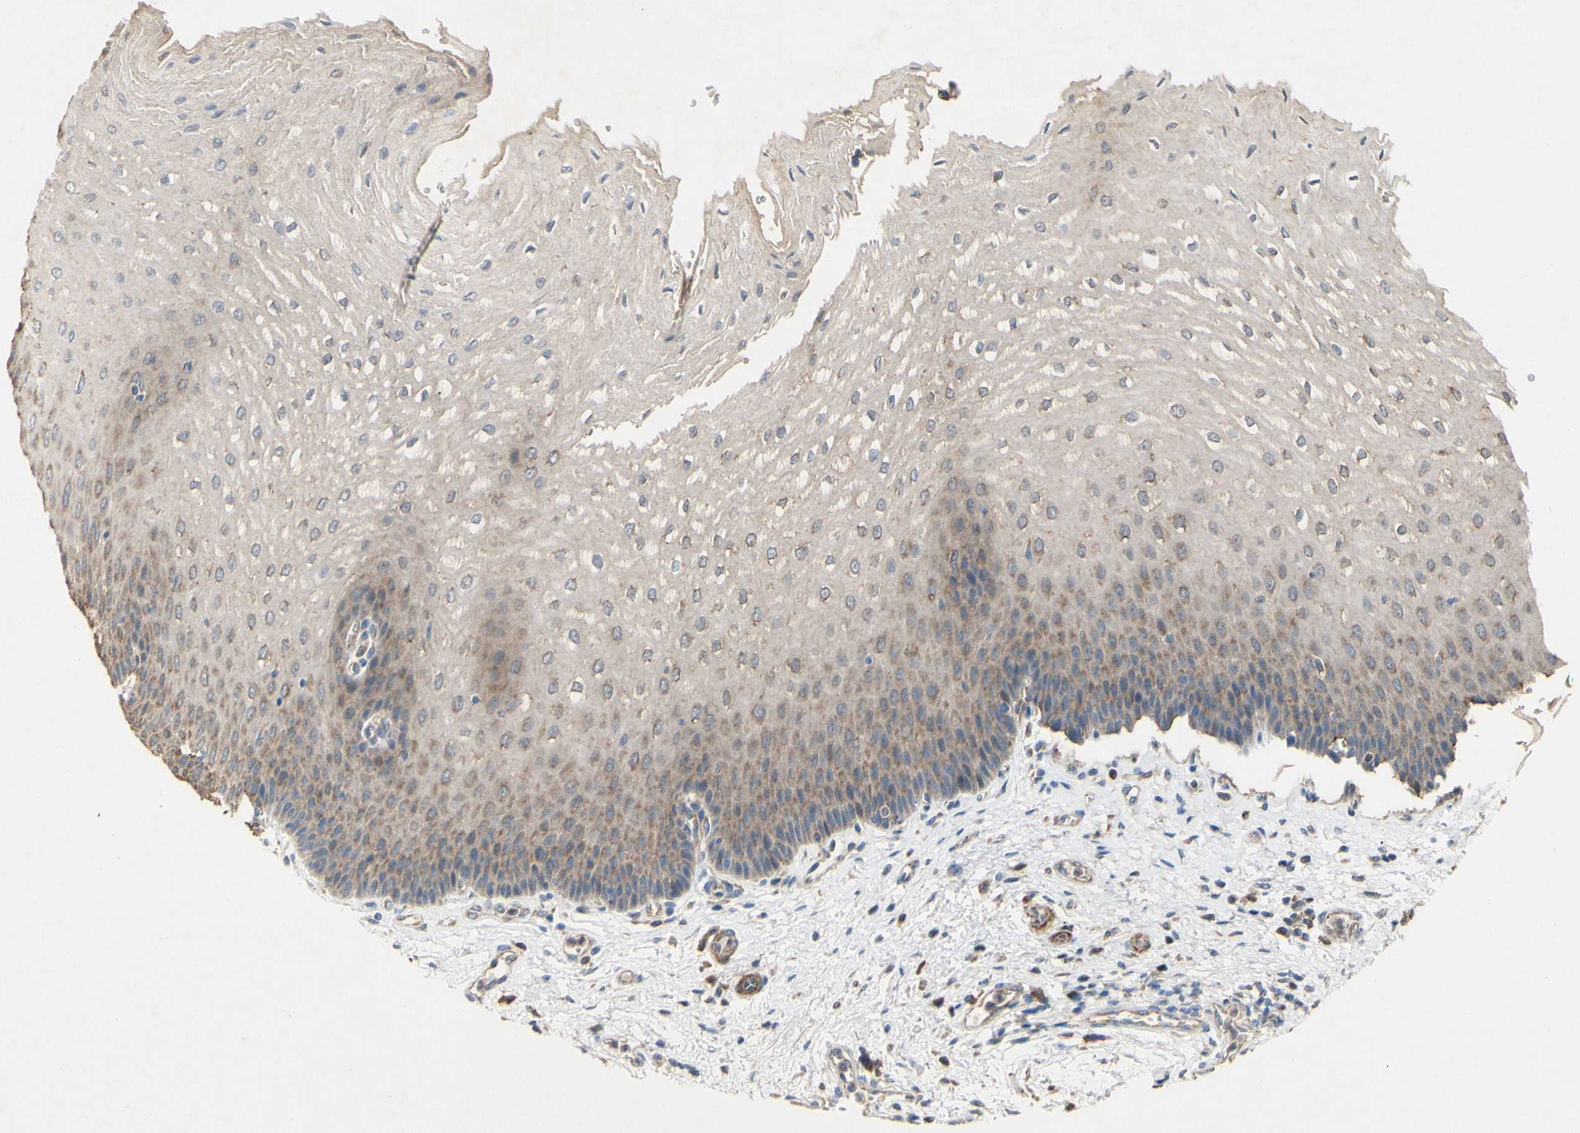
{"staining": {"intensity": "moderate", "quantity": ">75%", "location": "cytoplasmic/membranous"}, "tissue": "esophagus", "cell_type": "Squamous epithelial cells", "image_type": "normal", "snomed": [{"axis": "morphology", "description": "Normal tissue, NOS"}, {"axis": "topography", "description": "Esophagus"}], "caption": "Immunohistochemical staining of normal human esophagus demonstrates medium levels of moderate cytoplasmic/membranous expression in about >75% of squamous epithelial cells. Immunohistochemistry stains the protein in brown and the nuclei are stained blue.", "gene": "PDGFB", "patient": {"sex": "male", "age": 54}}